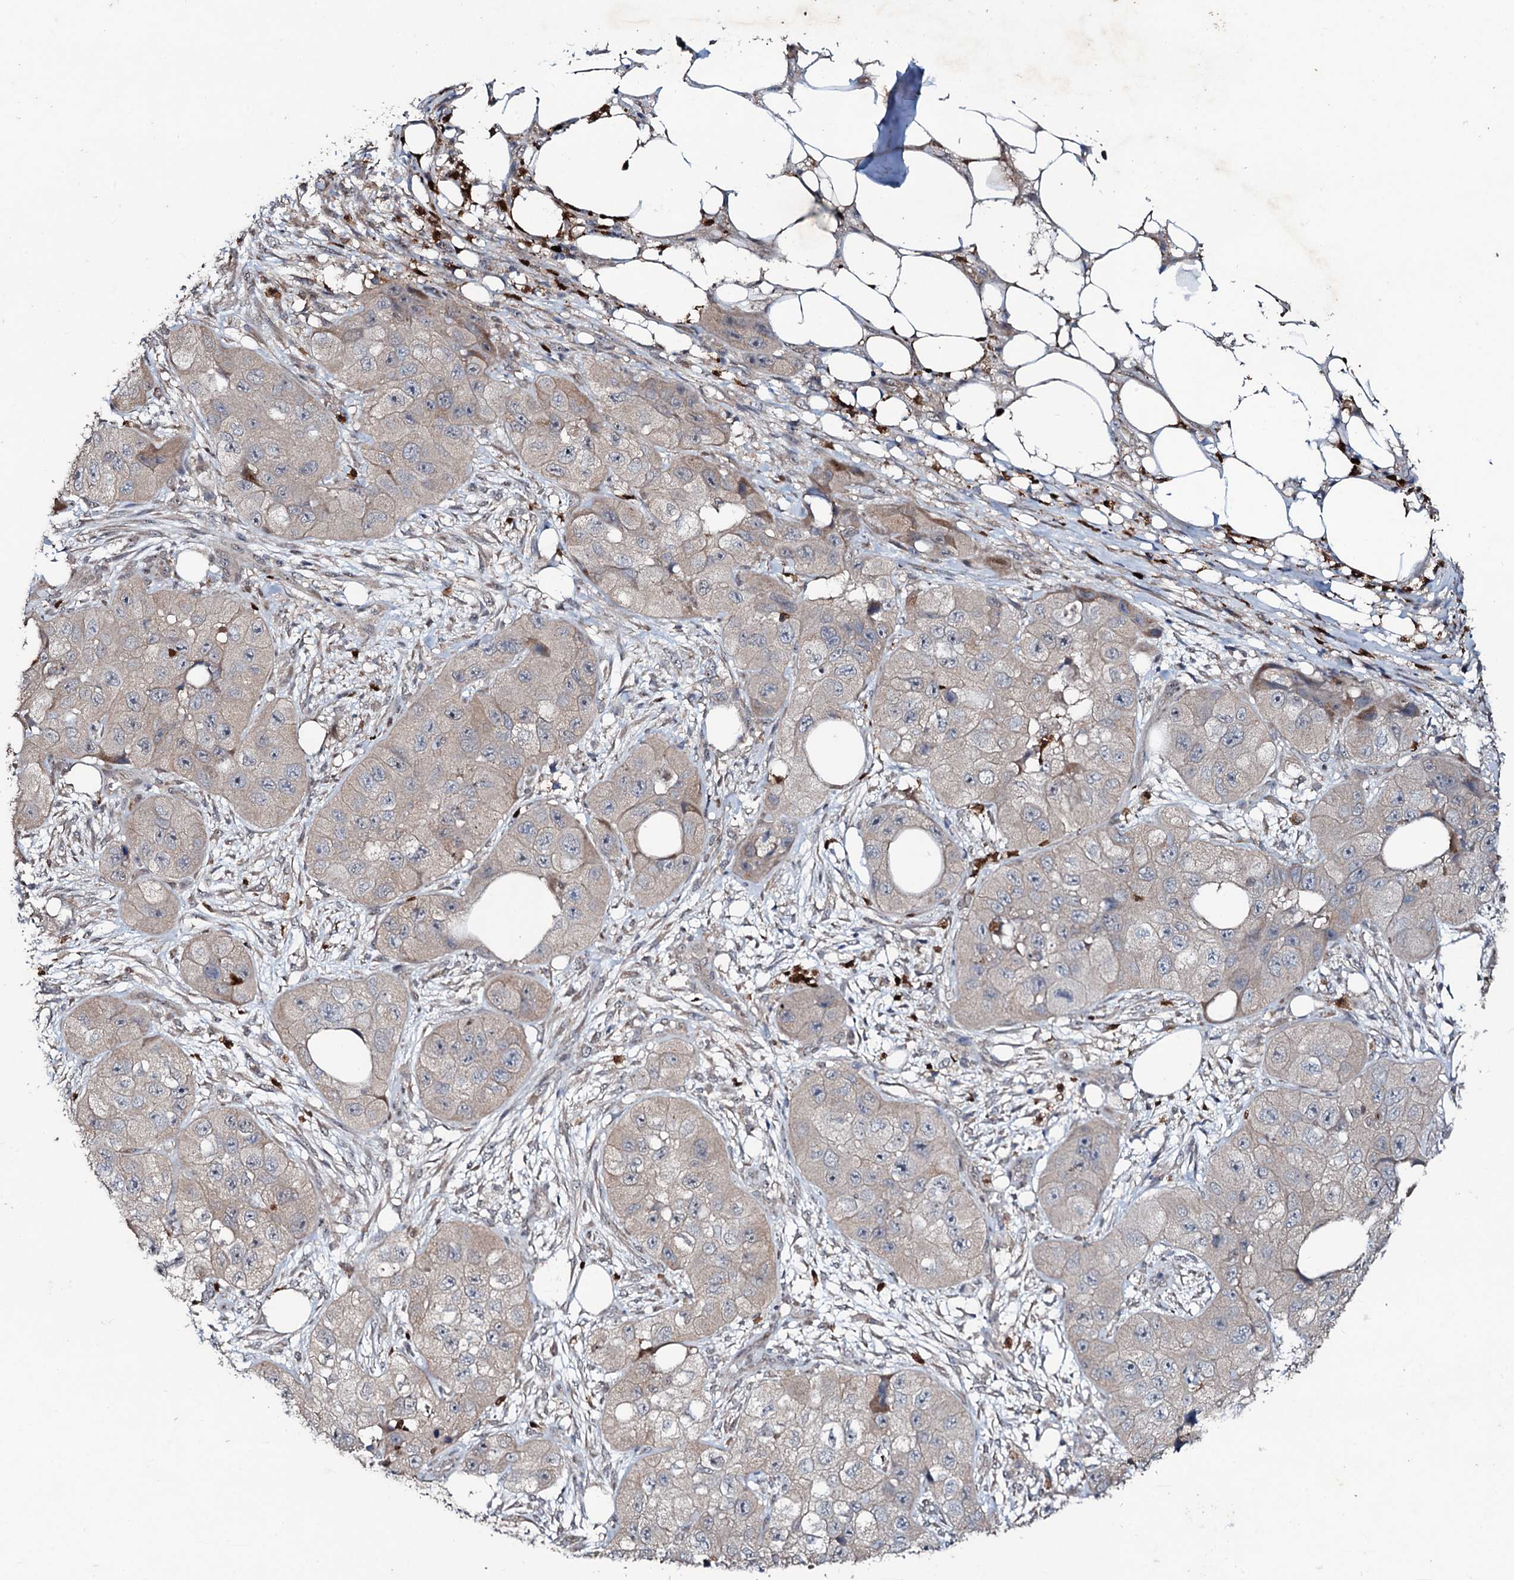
{"staining": {"intensity": "negative", "quantity": "none", "location": "none"}, "tissue": "skin cancer", "cell_type": "Tumor cells", "image_type": "cancer", "snomed": [{"axis": "morphology", "description": "Squamous cell carcinoma, NOS"}, {"axis": "topography", "description": "Skin"}, {"axis": "topography", "description": "Subcutis"}], "caption": "An immunohistochemistry histopathology image of skin squamous cell carcinoma is shown. There is no staining in tumor cells of skin squamous cell carcinoma. (Immunohistochemistry (ihc), brightfield microscopy, high magnification).", "gene": "COG6", "patient": {"sex": "male", "age": 73}}